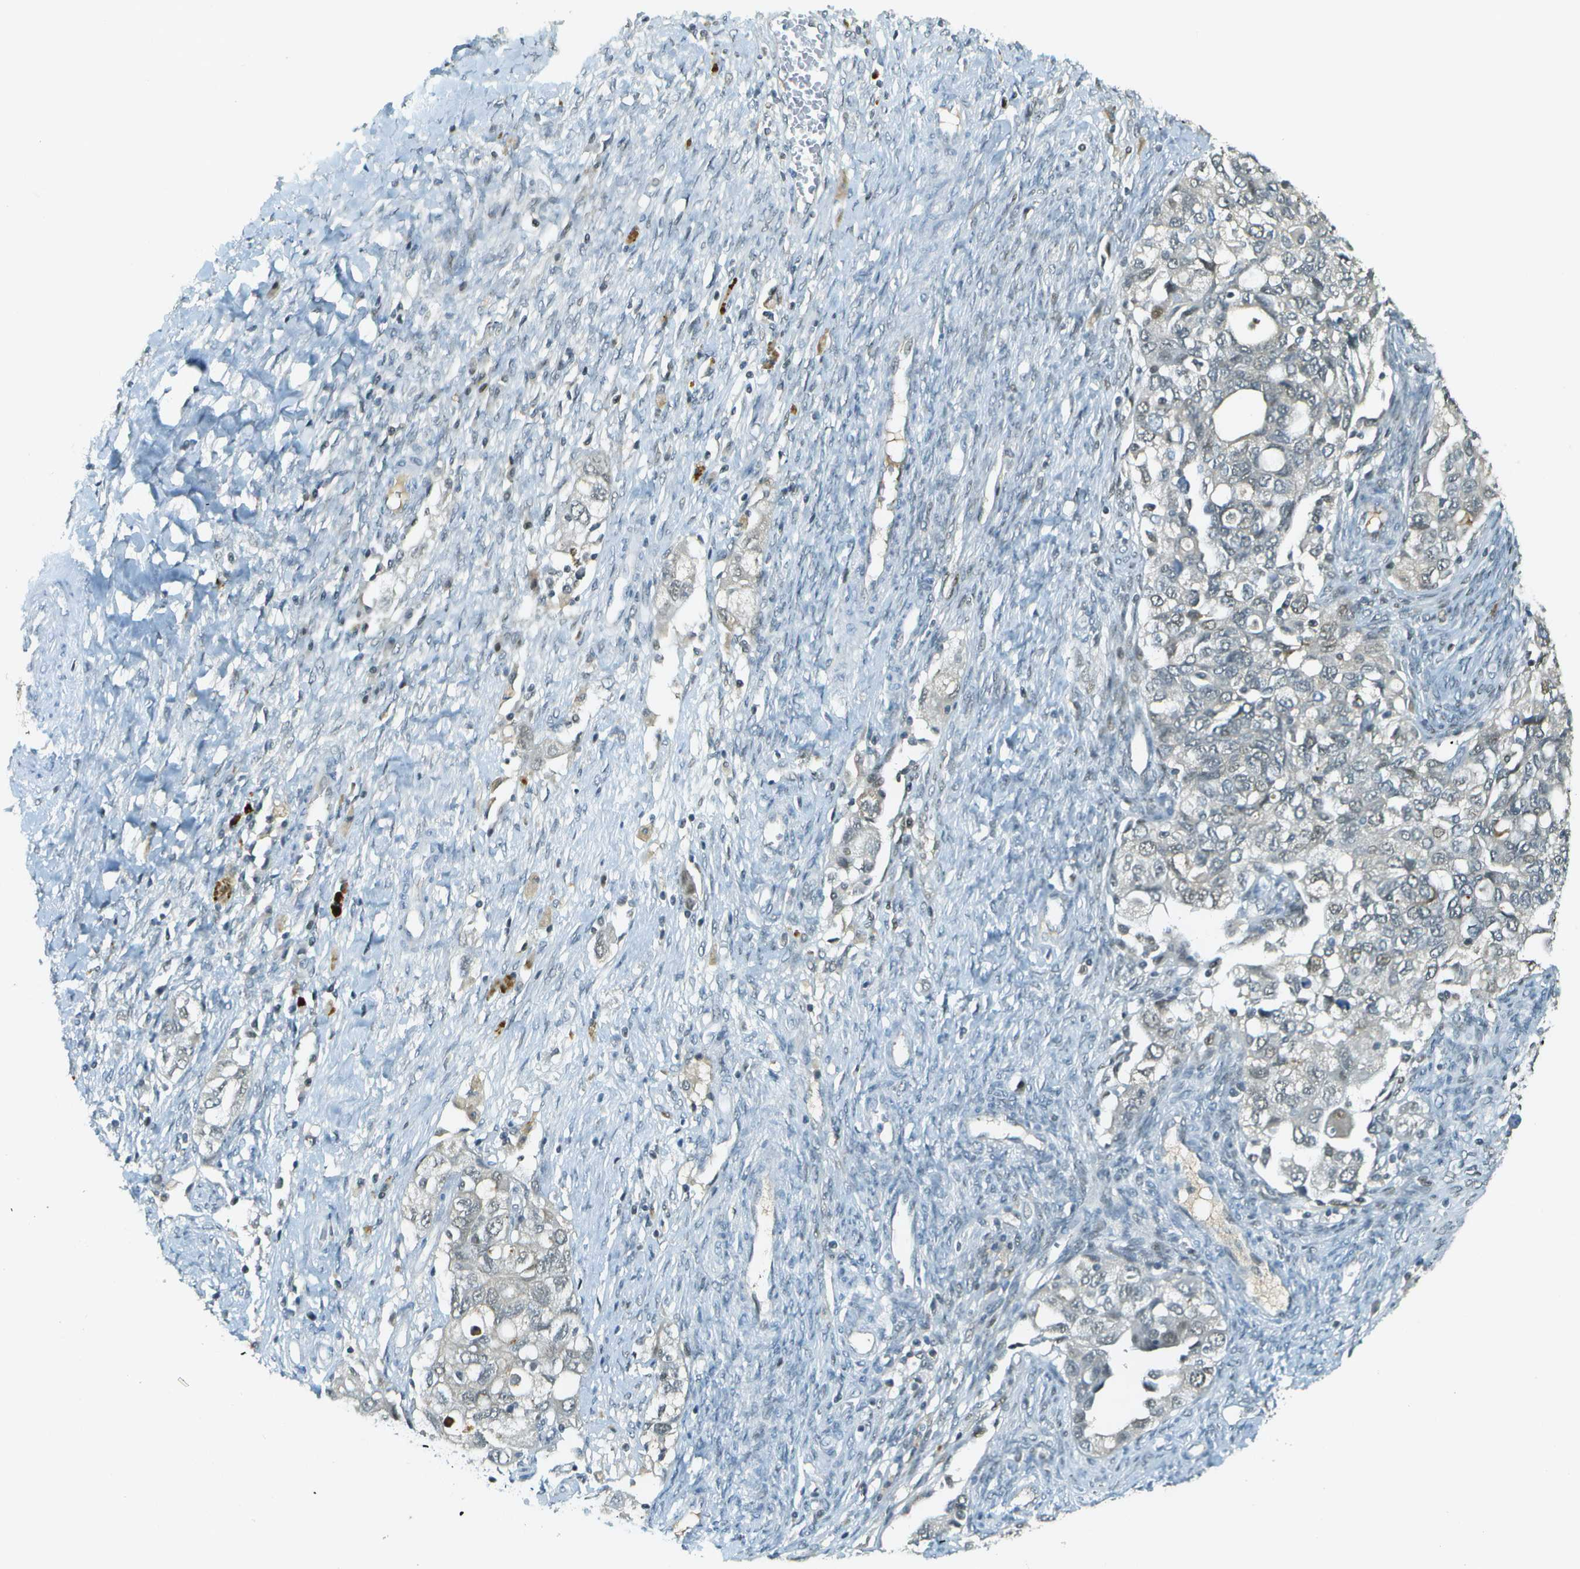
{"staining": {"intensity": "weak", "quantity": "<25%", "location": "nuclear"}, "tissue": "ovarian cancer", "cell_type": "Tumor cells", "image_type": "cancer", "snomed": [{"axis": "morphology", "description": "Carcinoma, NOS"}, {"axis": "morphology", "description": "Cystadenocarcinoma, serous, NOS"}, {"axis": "topography", "description": "Ovary"}], "caption": "A photomicrograph of human ovarian cancer is negative for staining in tumor cells. (Immunohistochemistry (ihc), brightfield microscopy, high magnification).", "gene": "NEK11", "patient": {"sex": "female", "age": 69}}